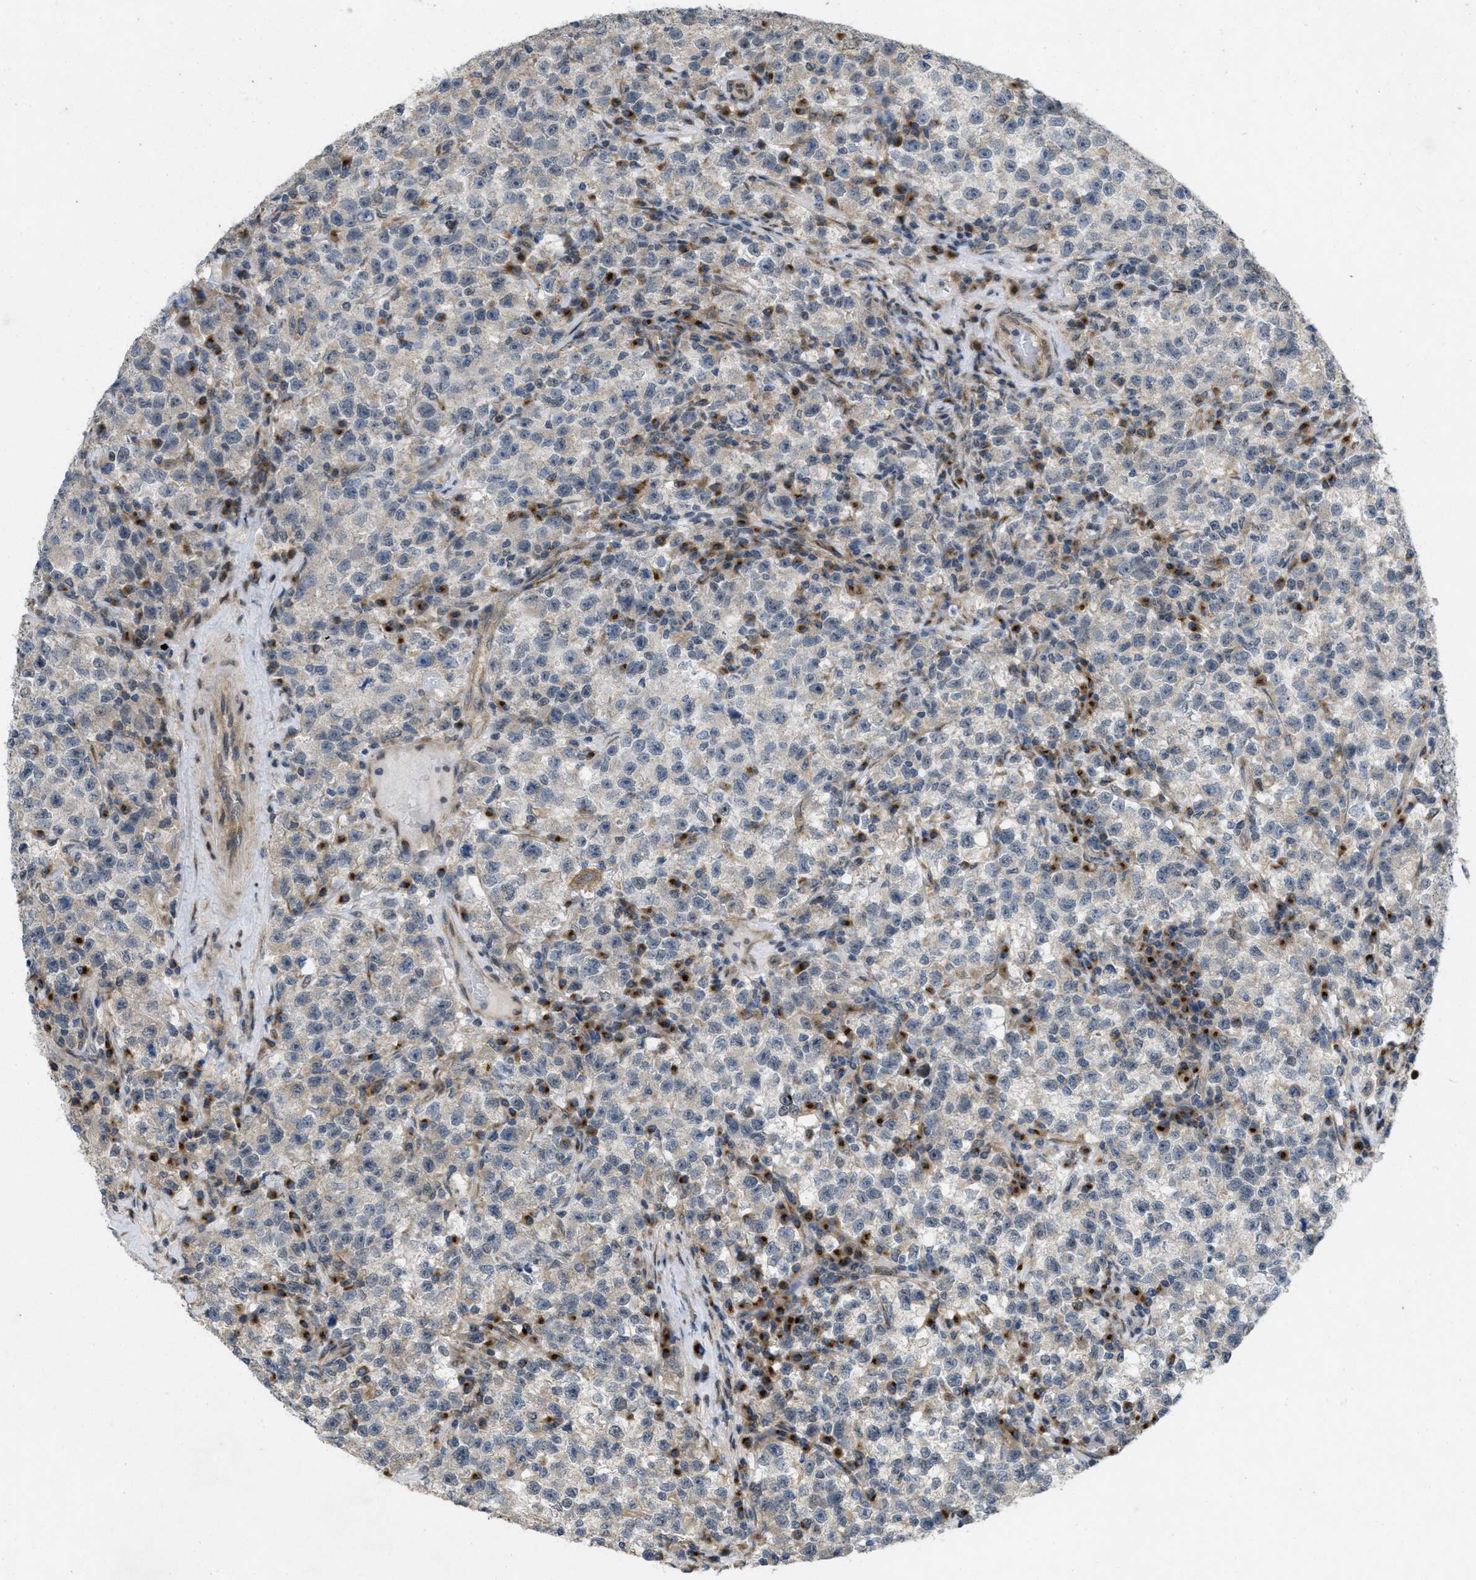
{"staining": {"intensity": "negative", "quantity": "none", "location": "none"}, "tissue": "testis cancer", "cell_type": "Tumor cells", "image_type": "cancer", "snomed": [{"axis": "morphology", "description": "Seminoma, NOS"}, {"axis": "topography", "description": "Testis"}], "caption": "Immunohistochemistry (IHC) of testis cancer demonstrates no staining in tumor cells.", "gene": "IFNLR1", "patient": {"sex": "male", "age": 22}}